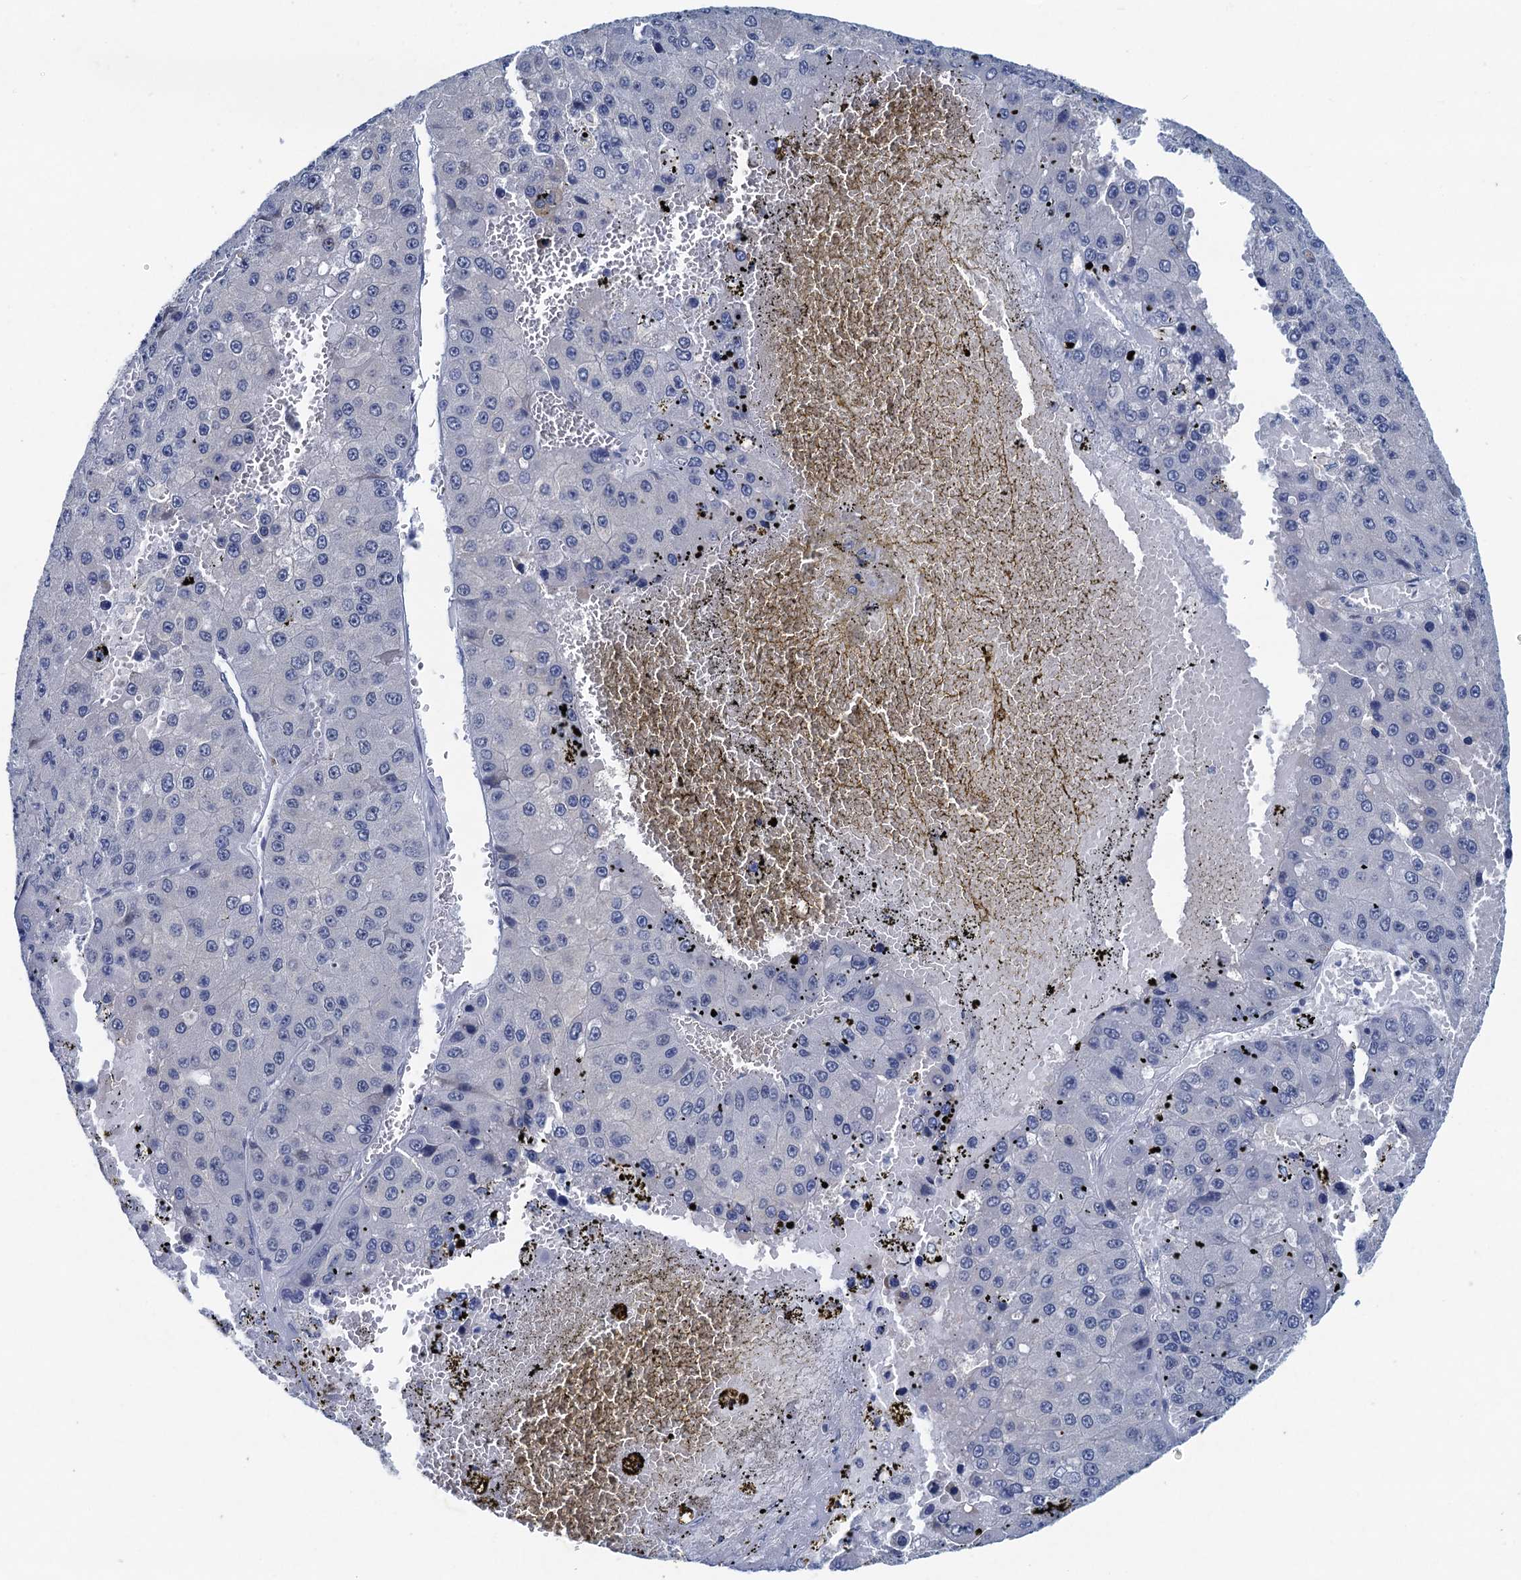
{"staining": {"intensity": "negative", "quantity": "none", "location": "none"}, "tissue": "liver cancer", "cell_type": "Tumor cells", "image_type": "cancer", "snomed": [{"axis": "morphology", "description": "Carcinoma, Hepatocellular, NOS"}, {"axis": "topography", "description": "Liver"}], "caption": "This is an IHC micrograph of human hepatocellular carcinoma (liver). There is no staining in tumor cells.", "gene": "HAPSTR1", "patient": {"sex": "female", "age": 73}}